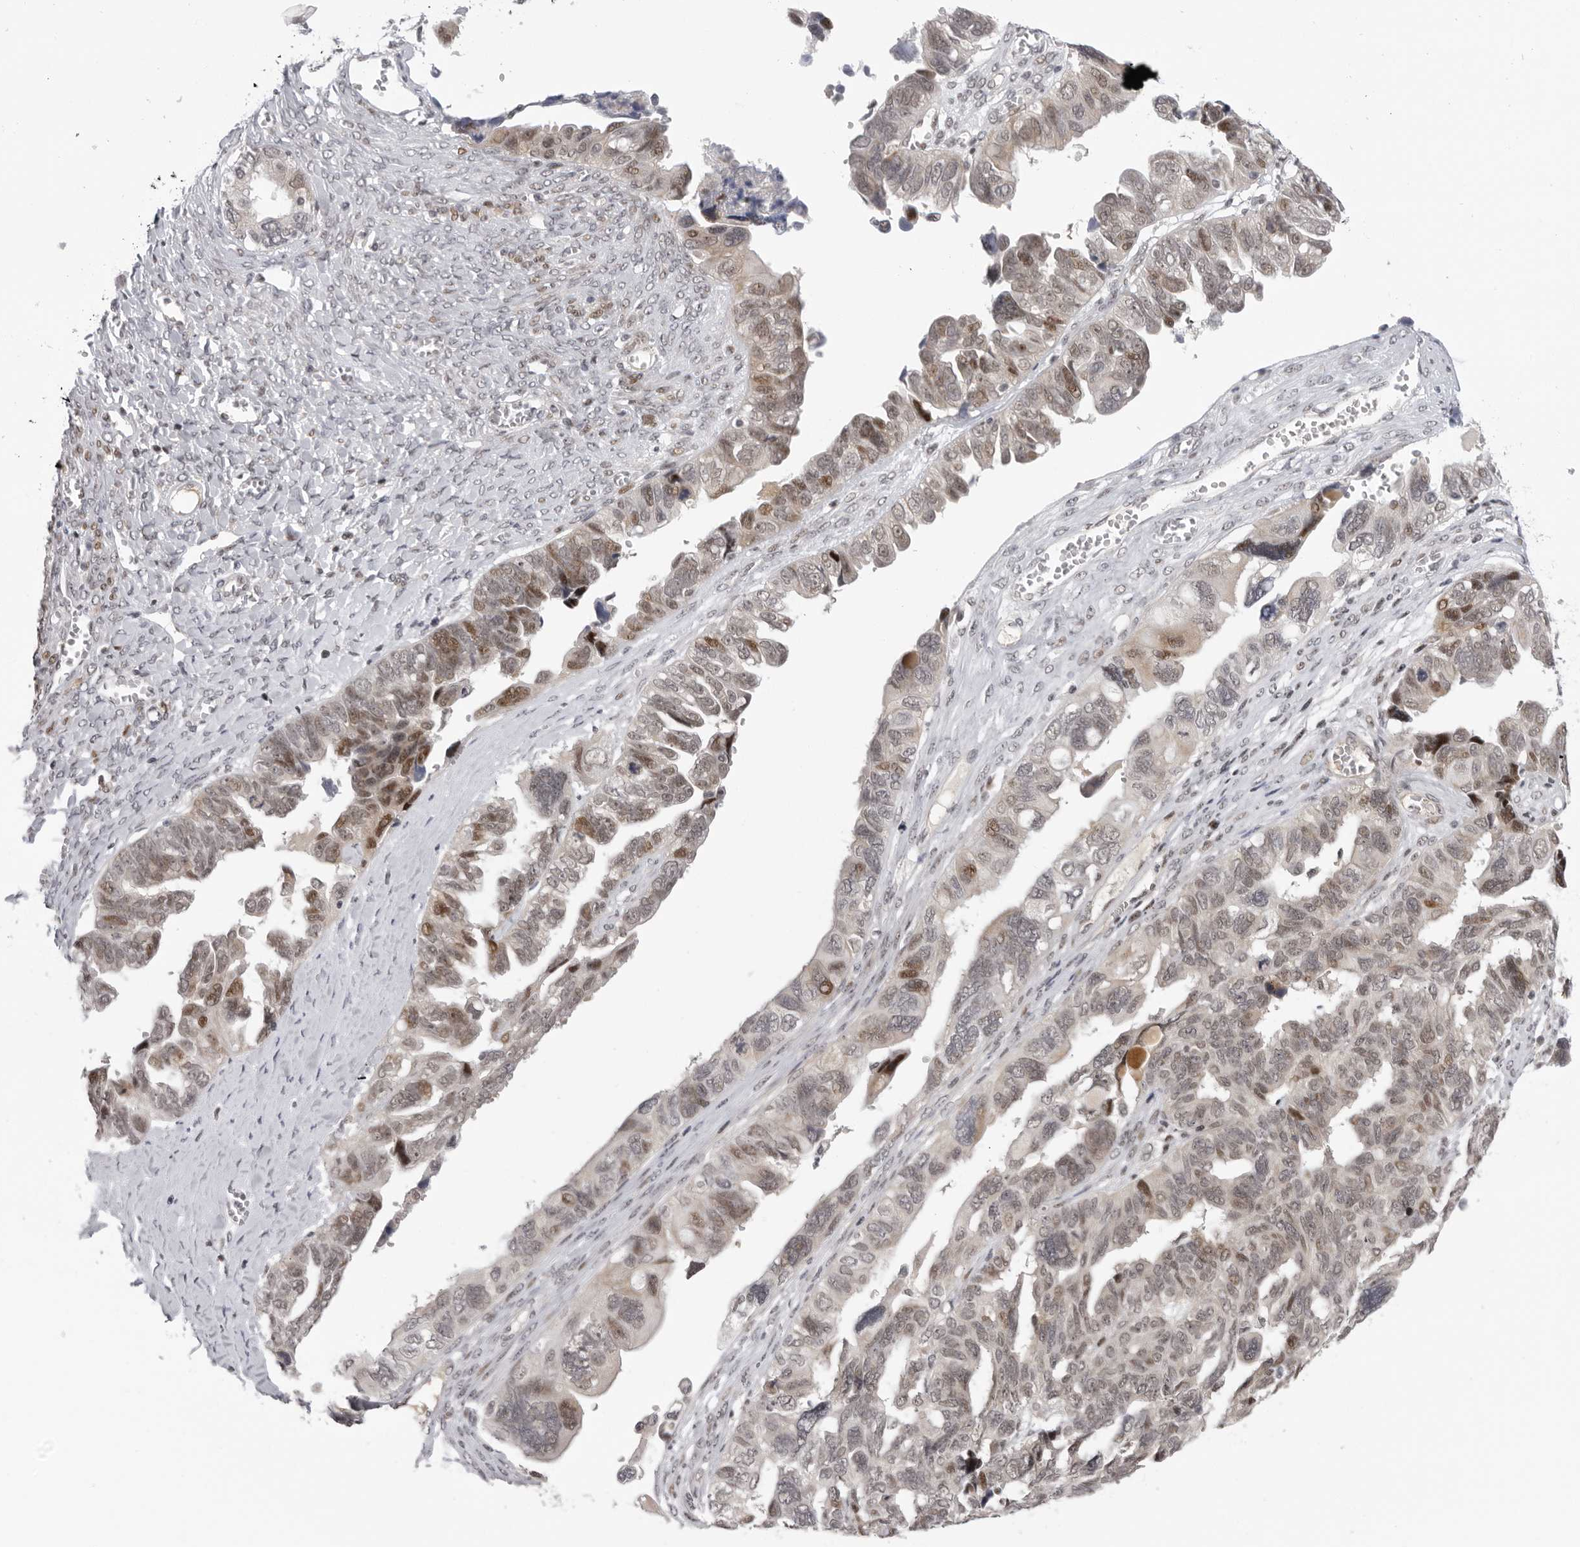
{"staining": {"intensity": "moderate", "quantity": "25%-75%", "location": "nuclear"}, "tissue": "ovarian cancer", "cell_type": "Tumor cells", "image_type": "cancer", "snomed": [{"axis": "morphology", "description": "Cystadenocarcinoma, serous, NOS"}, {"axis": "topography", "description": "Ovary"}], "caption": "About 25%-75% of tumor cells in serous cystadenocarcinoma (ovarian) demonstrate moderate nuclear protein staining as visualized by brown immunohistochemical staining.", "gene": "ALPK2", "patient": {"sex": "female", "age": 79}}